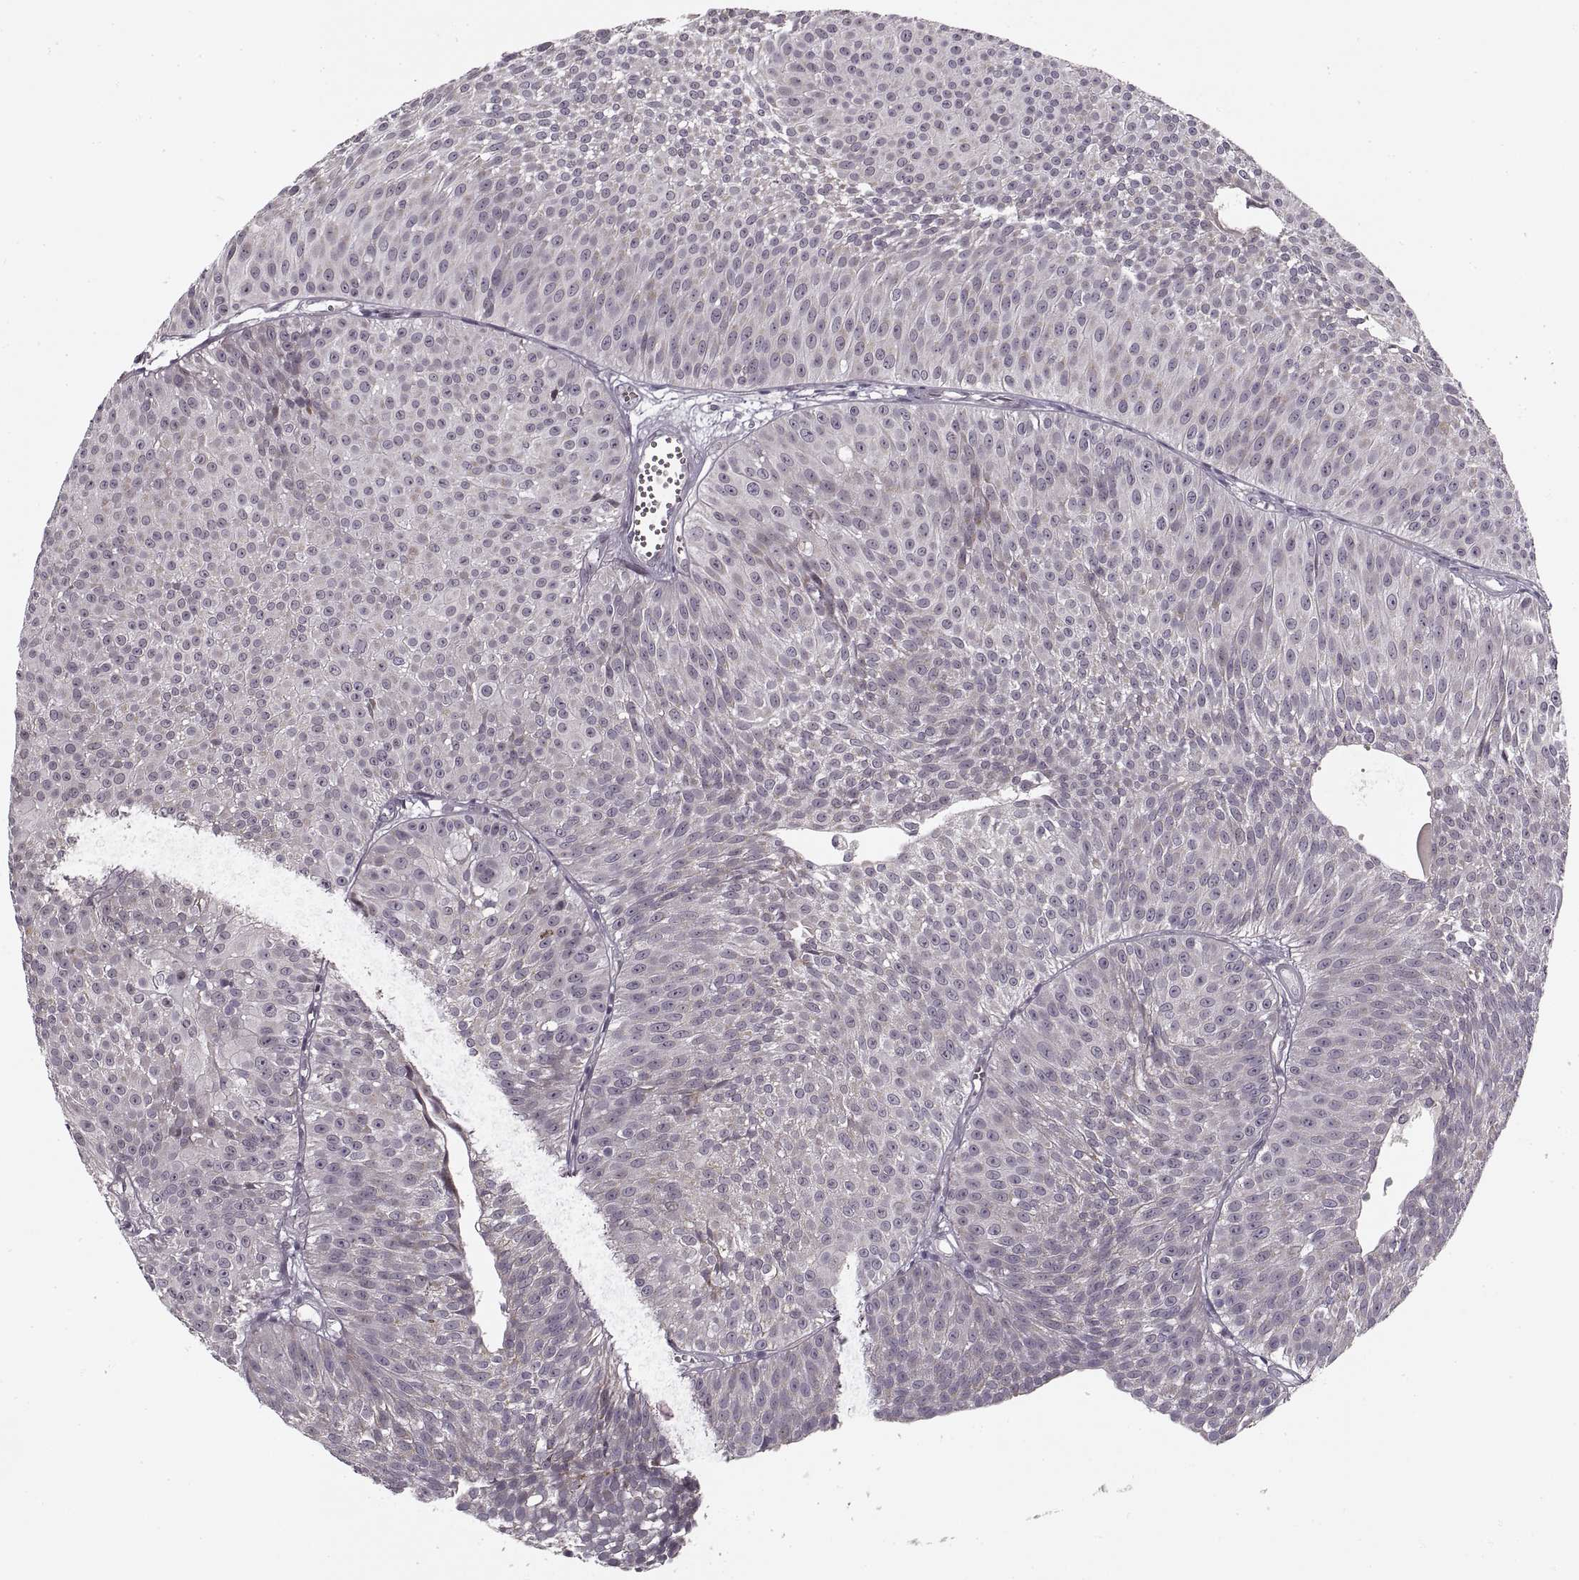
{"staining": {"intensity": "weak", "quantity": "<25%", "location": "cytoplasmic/membranous"}, "tissue": "urothelial cancer", "cell_type": "Tumor cells", "image_type": "cancer", "snomed": [{"axis": "morphology", "description": "Urothelial carcinoma, Low grade"}, {"axis": "topography", "description": "Urinary bladder"}], "caption": "There is no significant staining in tumor cells of urothelial carcinoma (low-grade).", "gene": "ASIC3", "patient": {"sex": "male", "age": 63}}